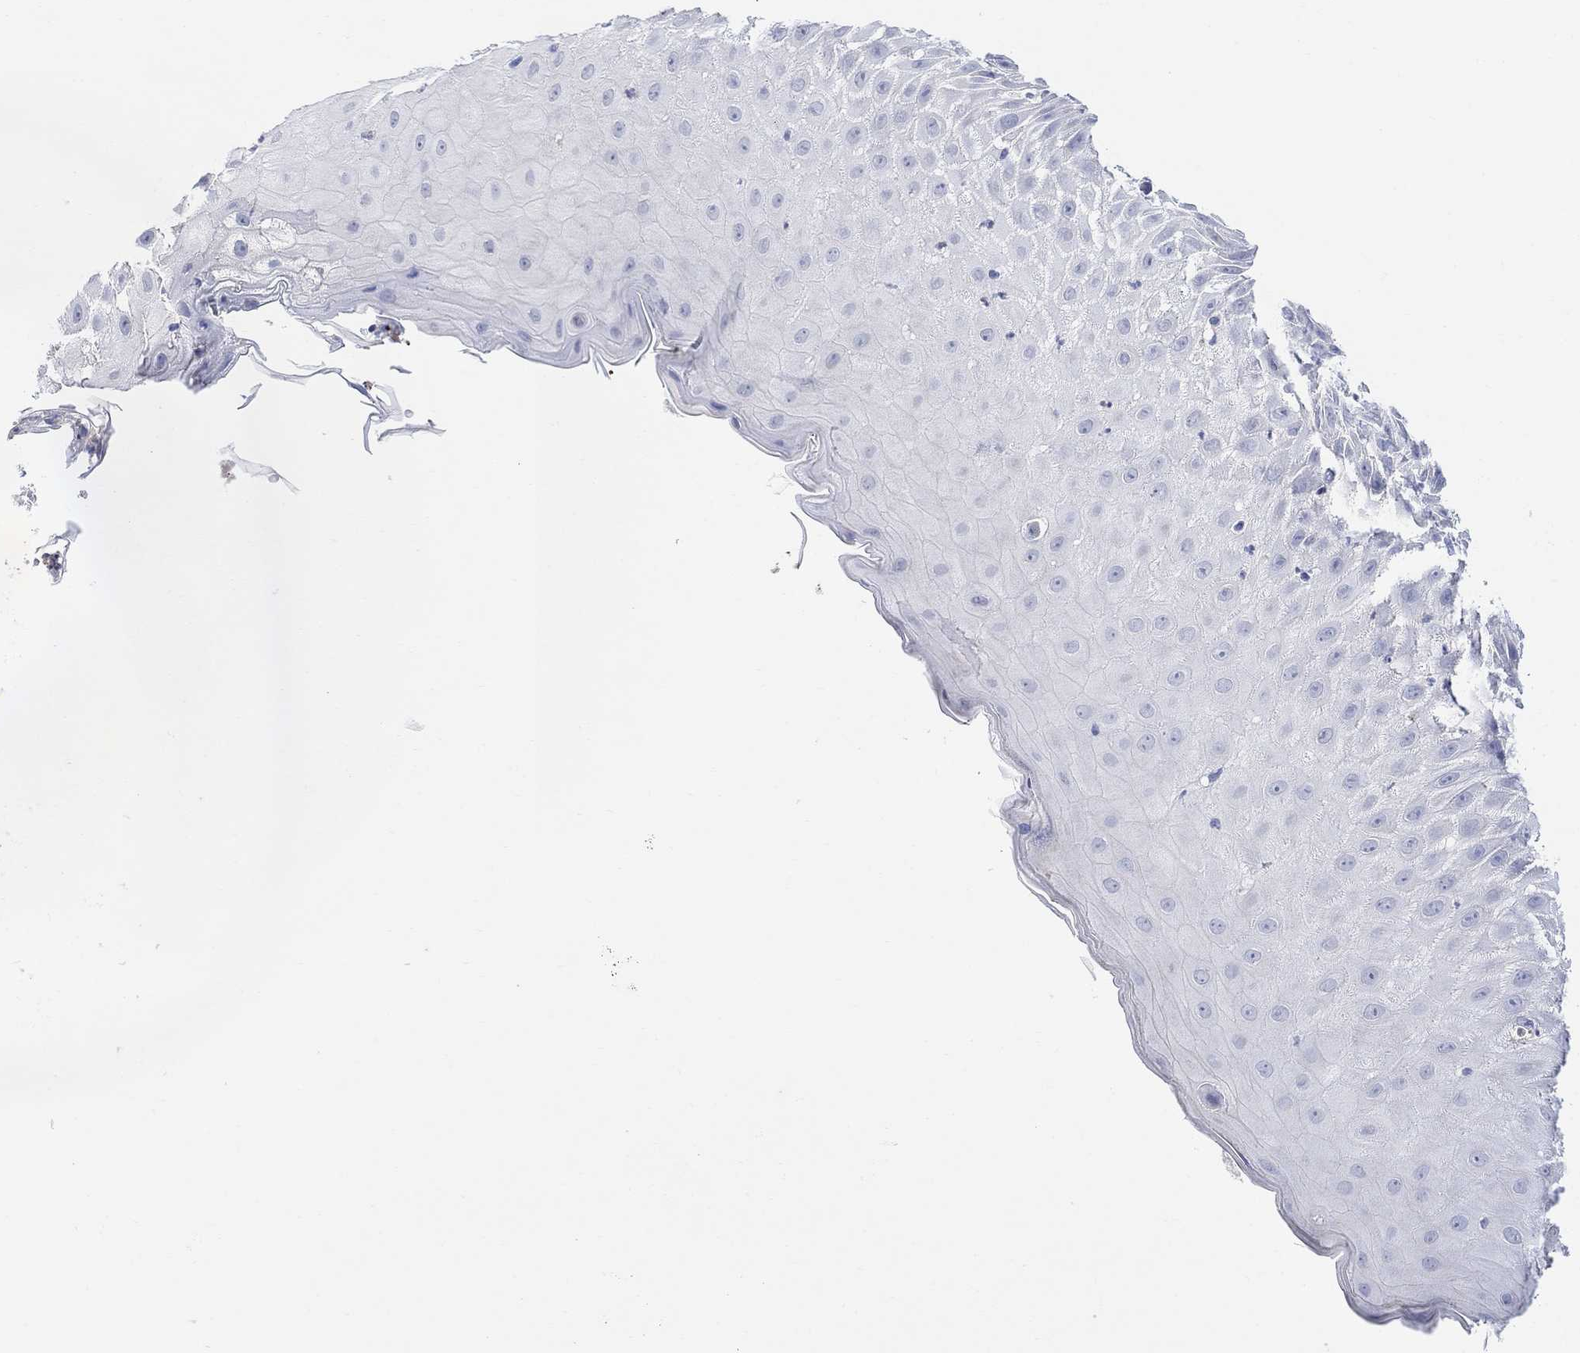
{"staining": {"intensity": "negative", "quantity": "none", "location": "none"}, "tissue": "skin cancer", "cell_type": "Tumor cells", "image_type": "cancer", "snomed": [{"axis": "morphology", "description": "Normal tissue, NOS"}, {"axis": "morphology", "description": "Squamous cell carcinoma, NOS"}, {"axis": "topography", "description": "Skin"}], "caption": "Skin cancer (squamous cell carcinoma) stained for a protein using immunohistochemistry (IHC) reveals no expression tumor cells.", "gene": "FBP2", "patient": {"sex": "male", "age": 79}}